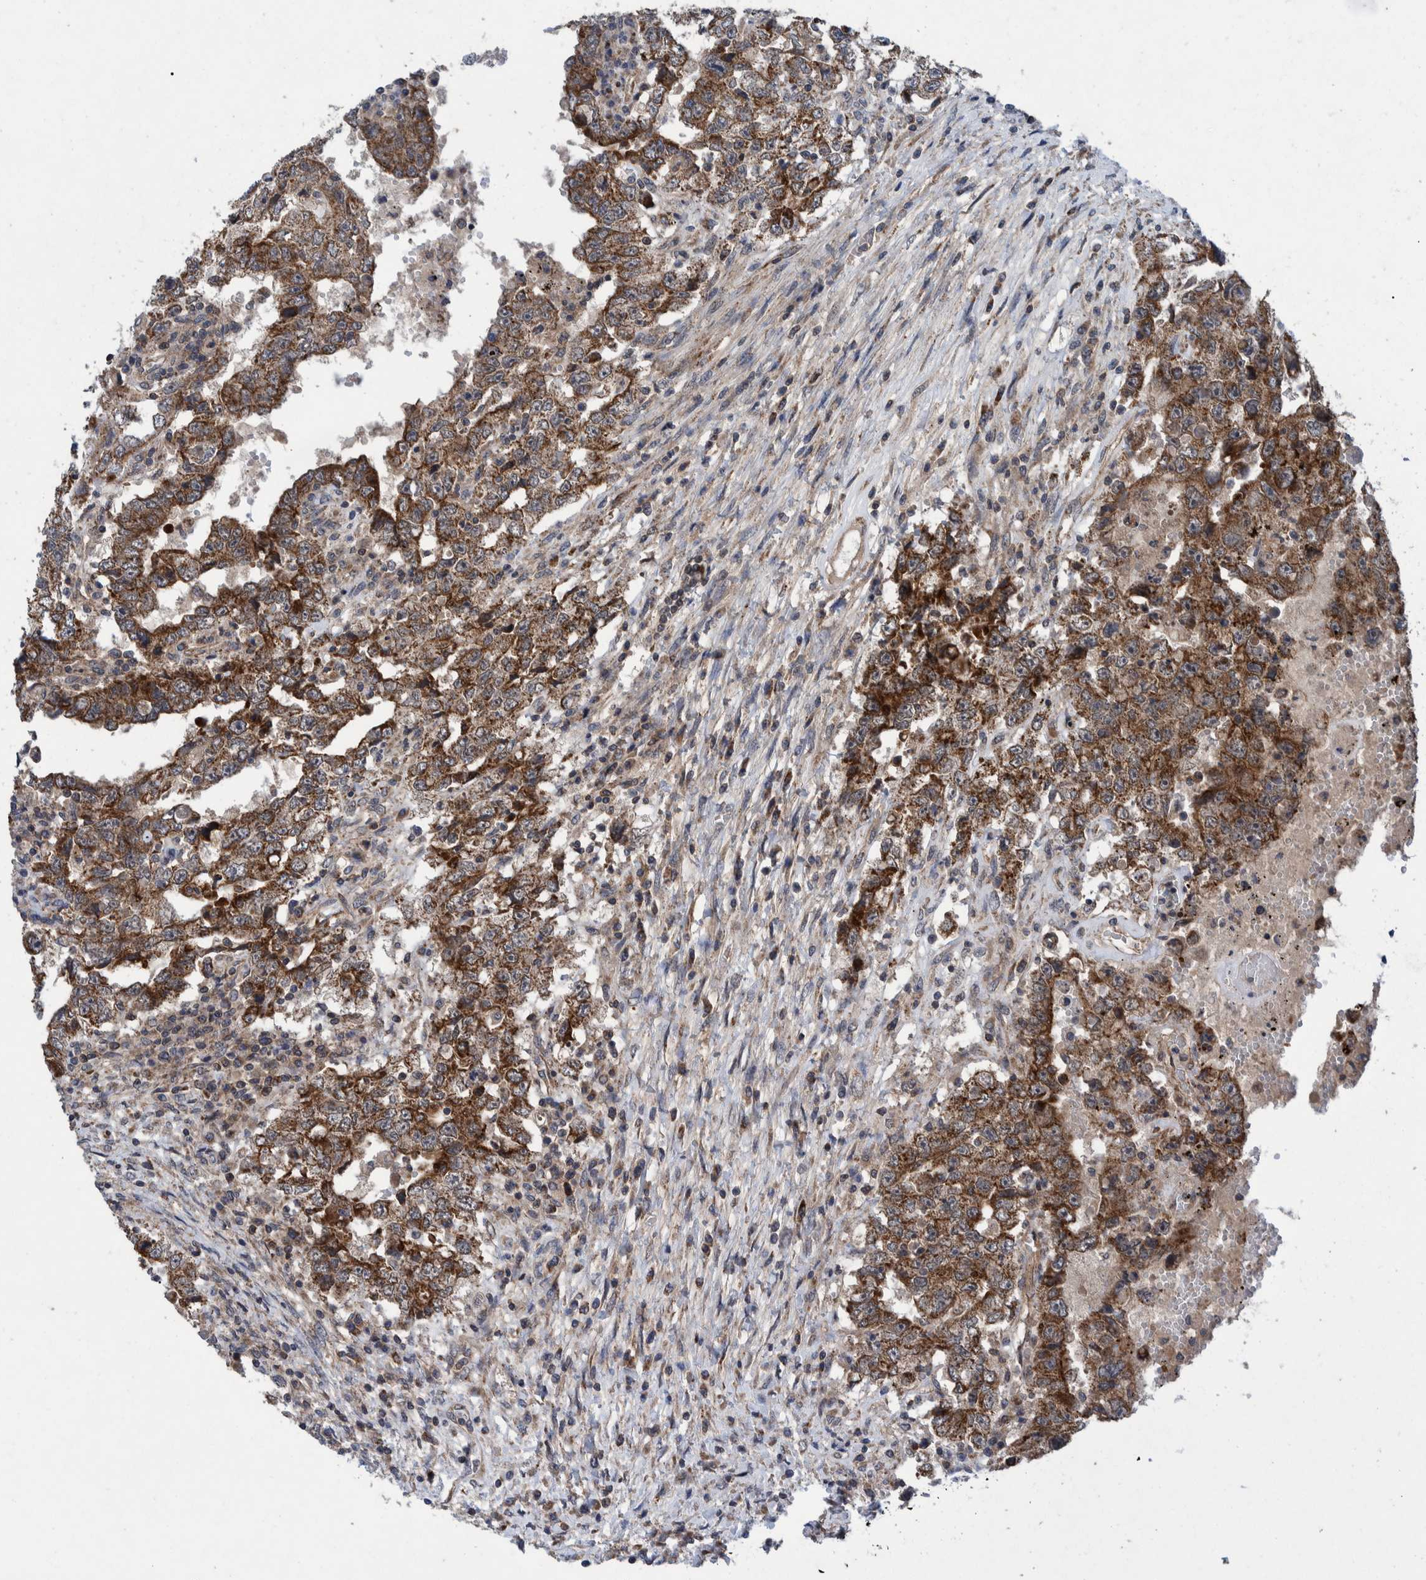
{"staining": {"intensity": "moderate", "quantity": ">75%", "location": "cytoplasmic/membranous"}, "tissue": "testis cancer", "cell_type": "Tumor cells", "image_type": "cancer", "snomed": [{"axis": "morphology", "description": "Carcinoma, Embryonal, NOS"}, {"axis": "topography", "description": "Testis"}], "caption": "Immunohistochemistry staining of testis embryonal carcinoma, which reveals medium levels of moderate cytoplasmic/membranous positivity in approximately >75% of tumor cells indicating moderate cytoplasmic/membranous protein positivity. The staining was performed using DAB (brown) for protein detection and nuclei were counterstained in hematoxylin (blue).", "gene": "MRPS7", "patient": {"sex": "male", "age": 26}}